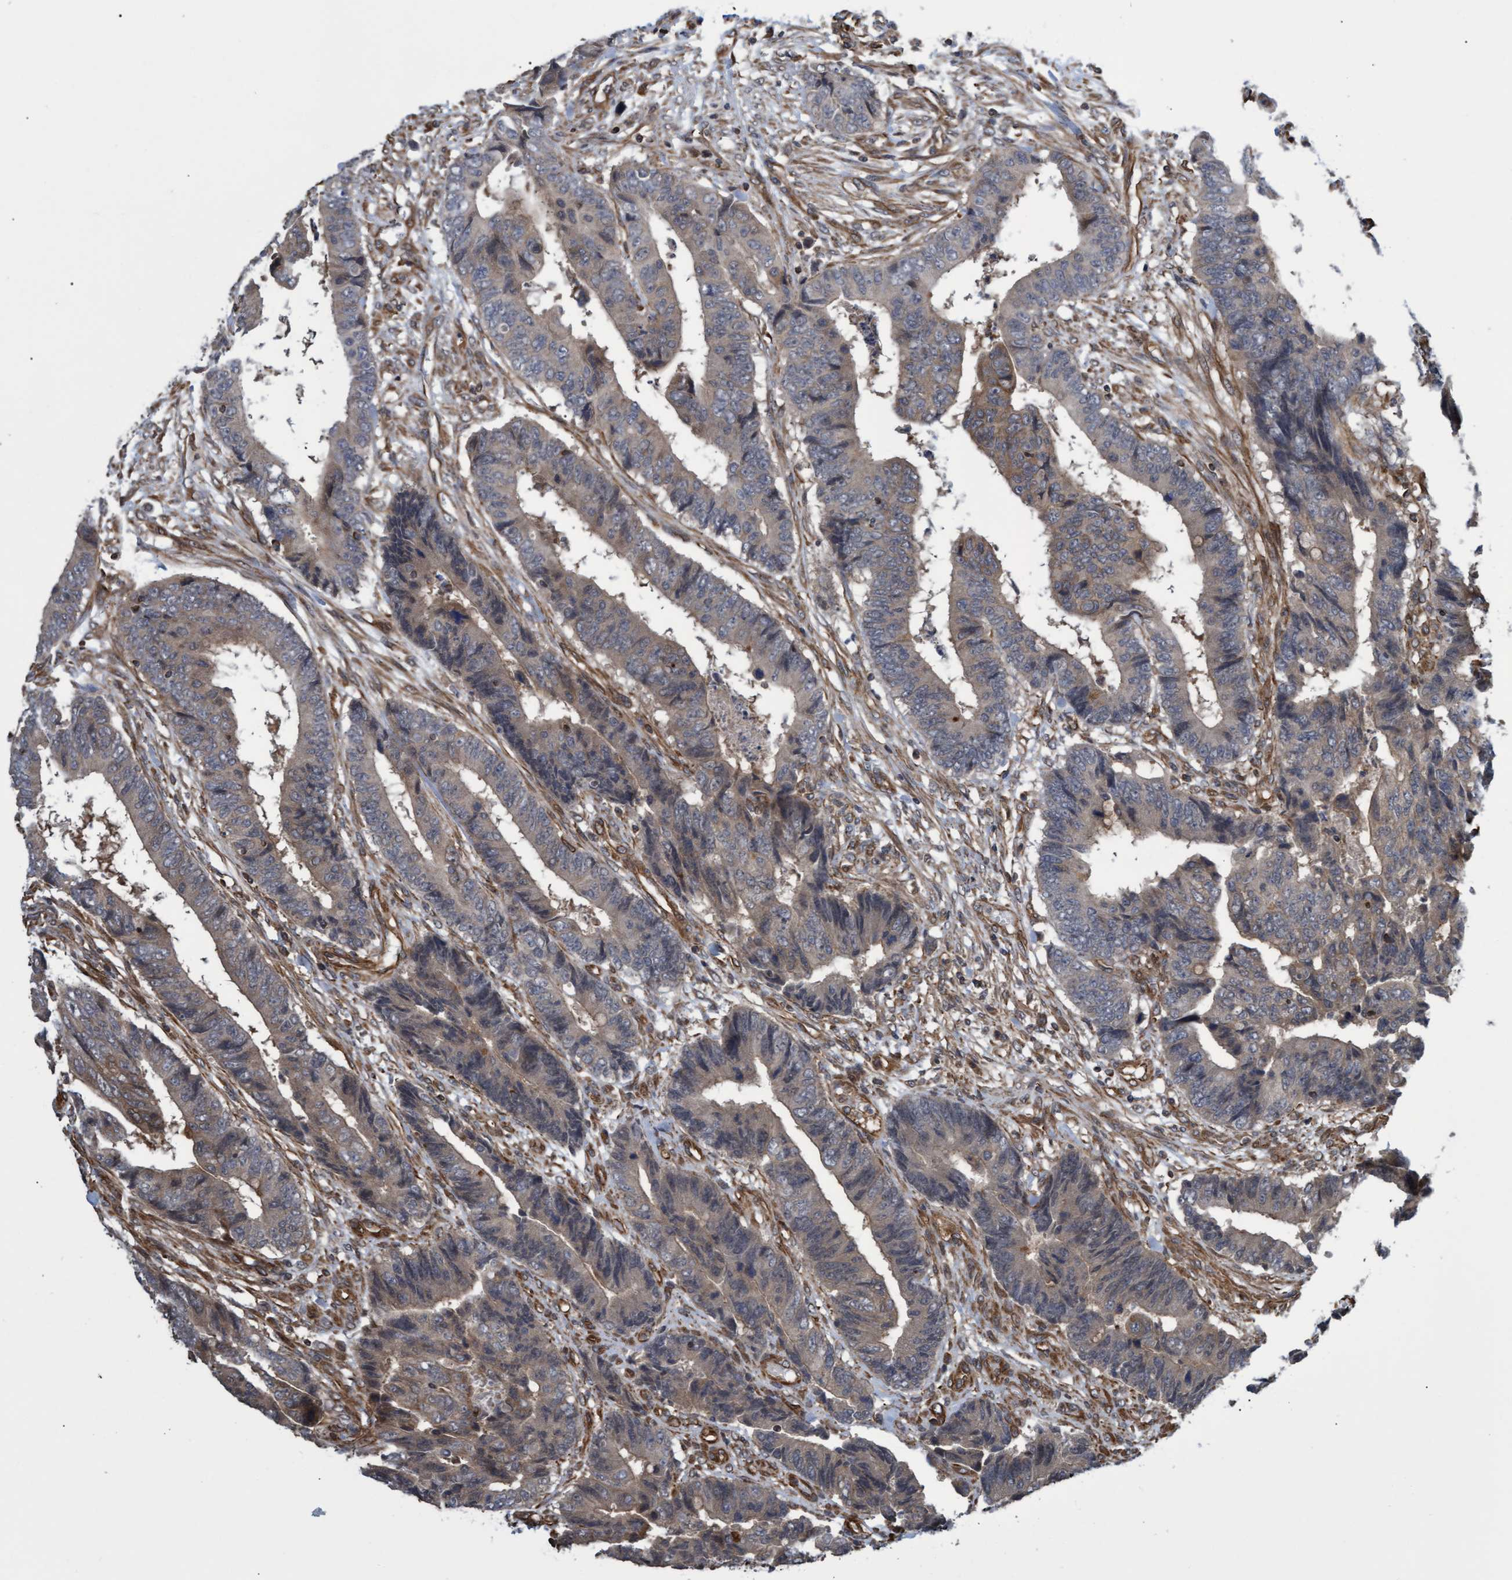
{"staining": {"intensity": "weak", "quantity": "25%-75%", "location": "cytoplasmic/membranous"}, "tissue": "colorectal cancer", "cell_type": "Tumor cells", "image_type": "cancer", "snomed": [{"axis": "morphology", "description": "Adenocarcinoma, NOS"}, {"axis": "topography", "description": "Rectum"}], "caption": "Colorectal adenocarcinoma stained with immunohistochemistry (IHC) displays weak cytoplasmic/membranous positivity in approximately 25%-75% of tumor cells.", "gene": "TNFRSF10B", "patient": {"sex": "male", "age": 84}}